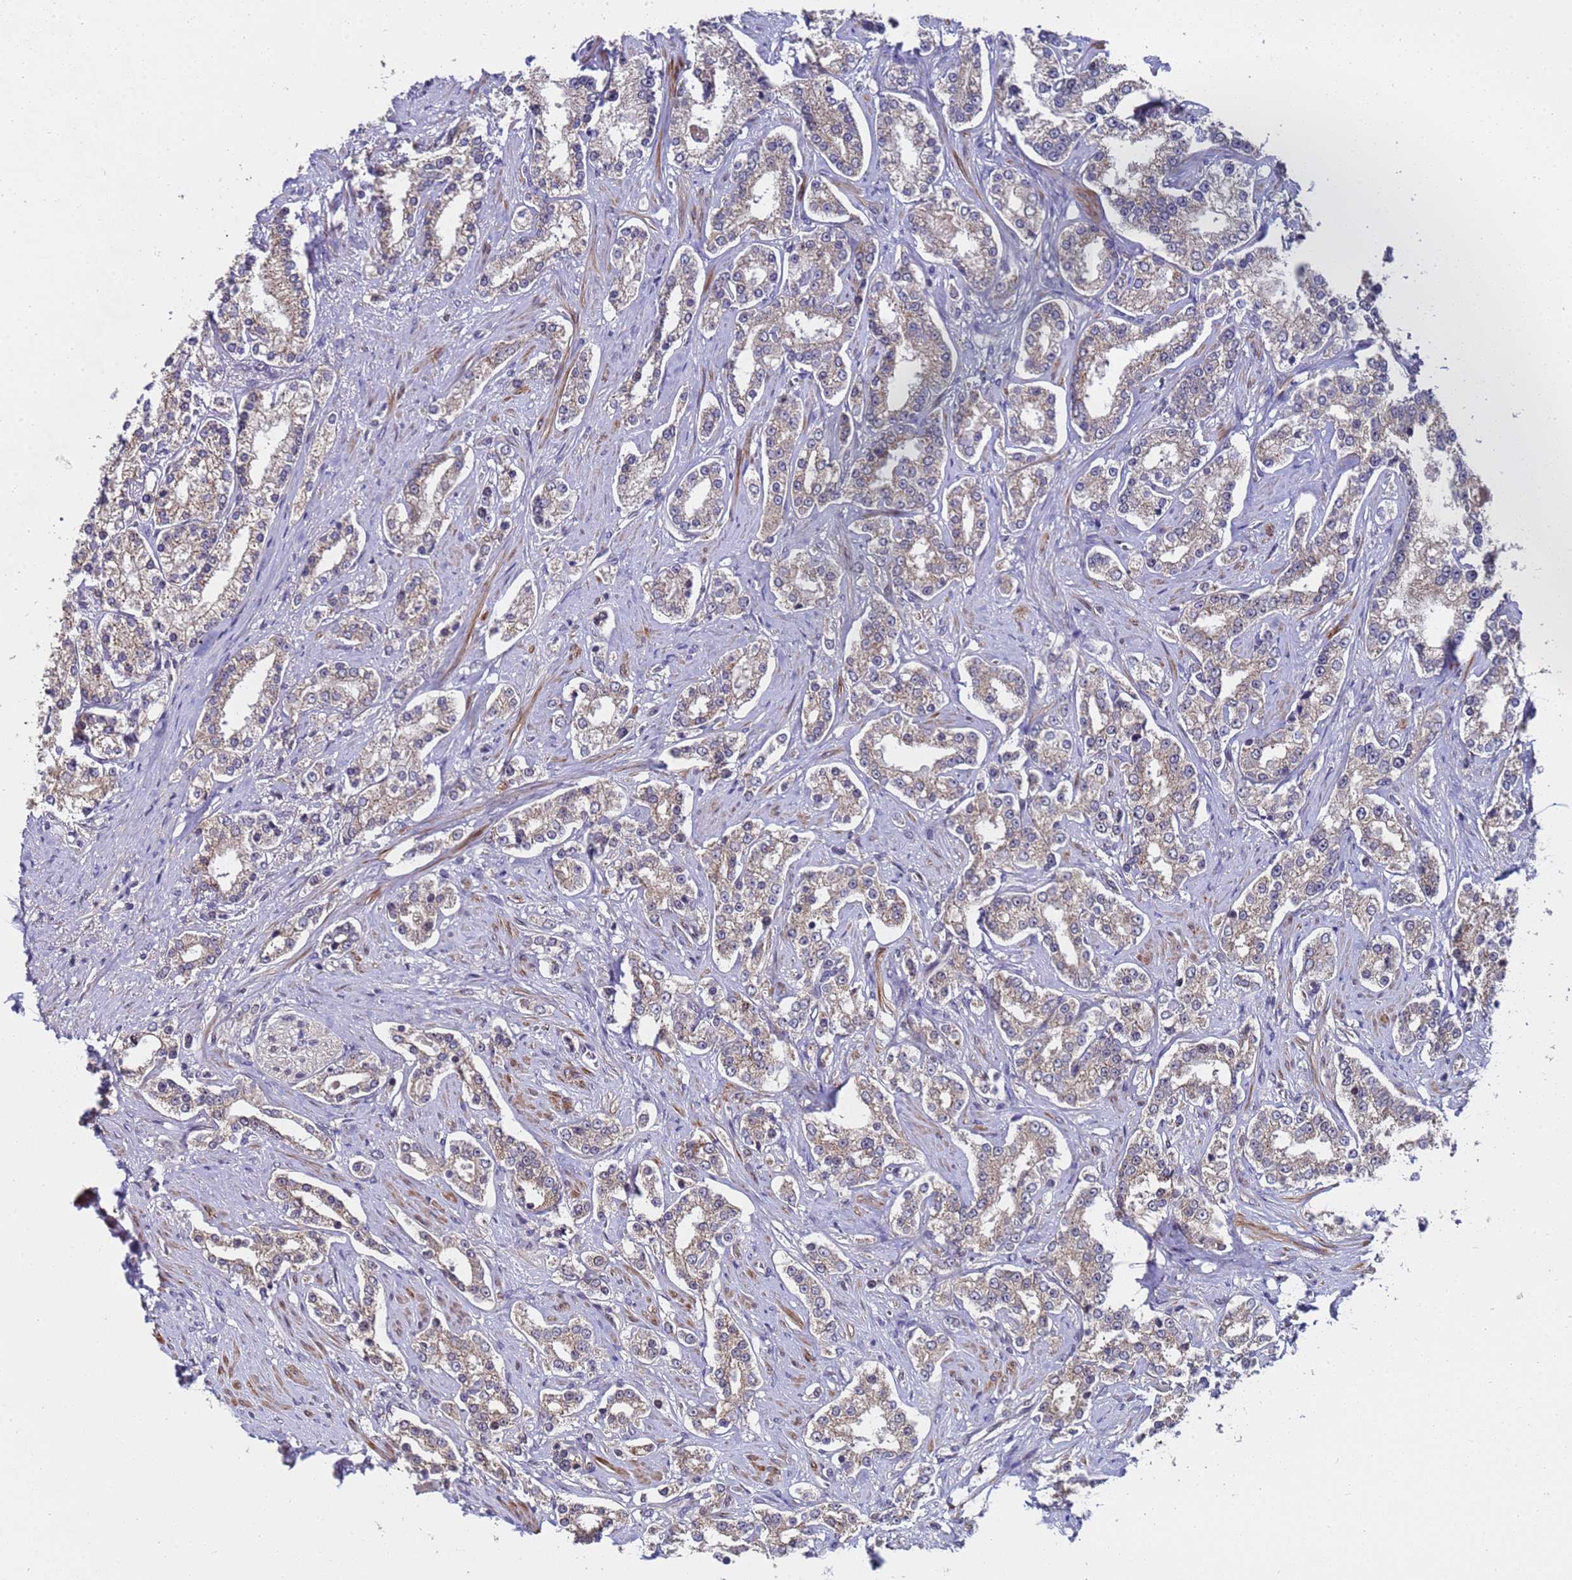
{"staining": {"intensity": "moderate", "quantity": "25%-75%", "location": "cytoplasmic/membranous"}, "tissue": "prostate cancer", "cell_type": "Tumor cells", "image_type": "cancer", "snomed": [{"axis": "morphology", "description": "Normal tissue, NOS"}, {"axis": "morphology", "description": "Adenocarcinoma, High grade"}, {"axis": "topography", "description": "Prostate"}], "caption": "Tumor cells exhibit moderate cytoplasmic/membranous staining in about 25%-75% of cells in prostate cancer.", "gene": "ANAPC13", "patient": {"sex": "male", "age": 83}}